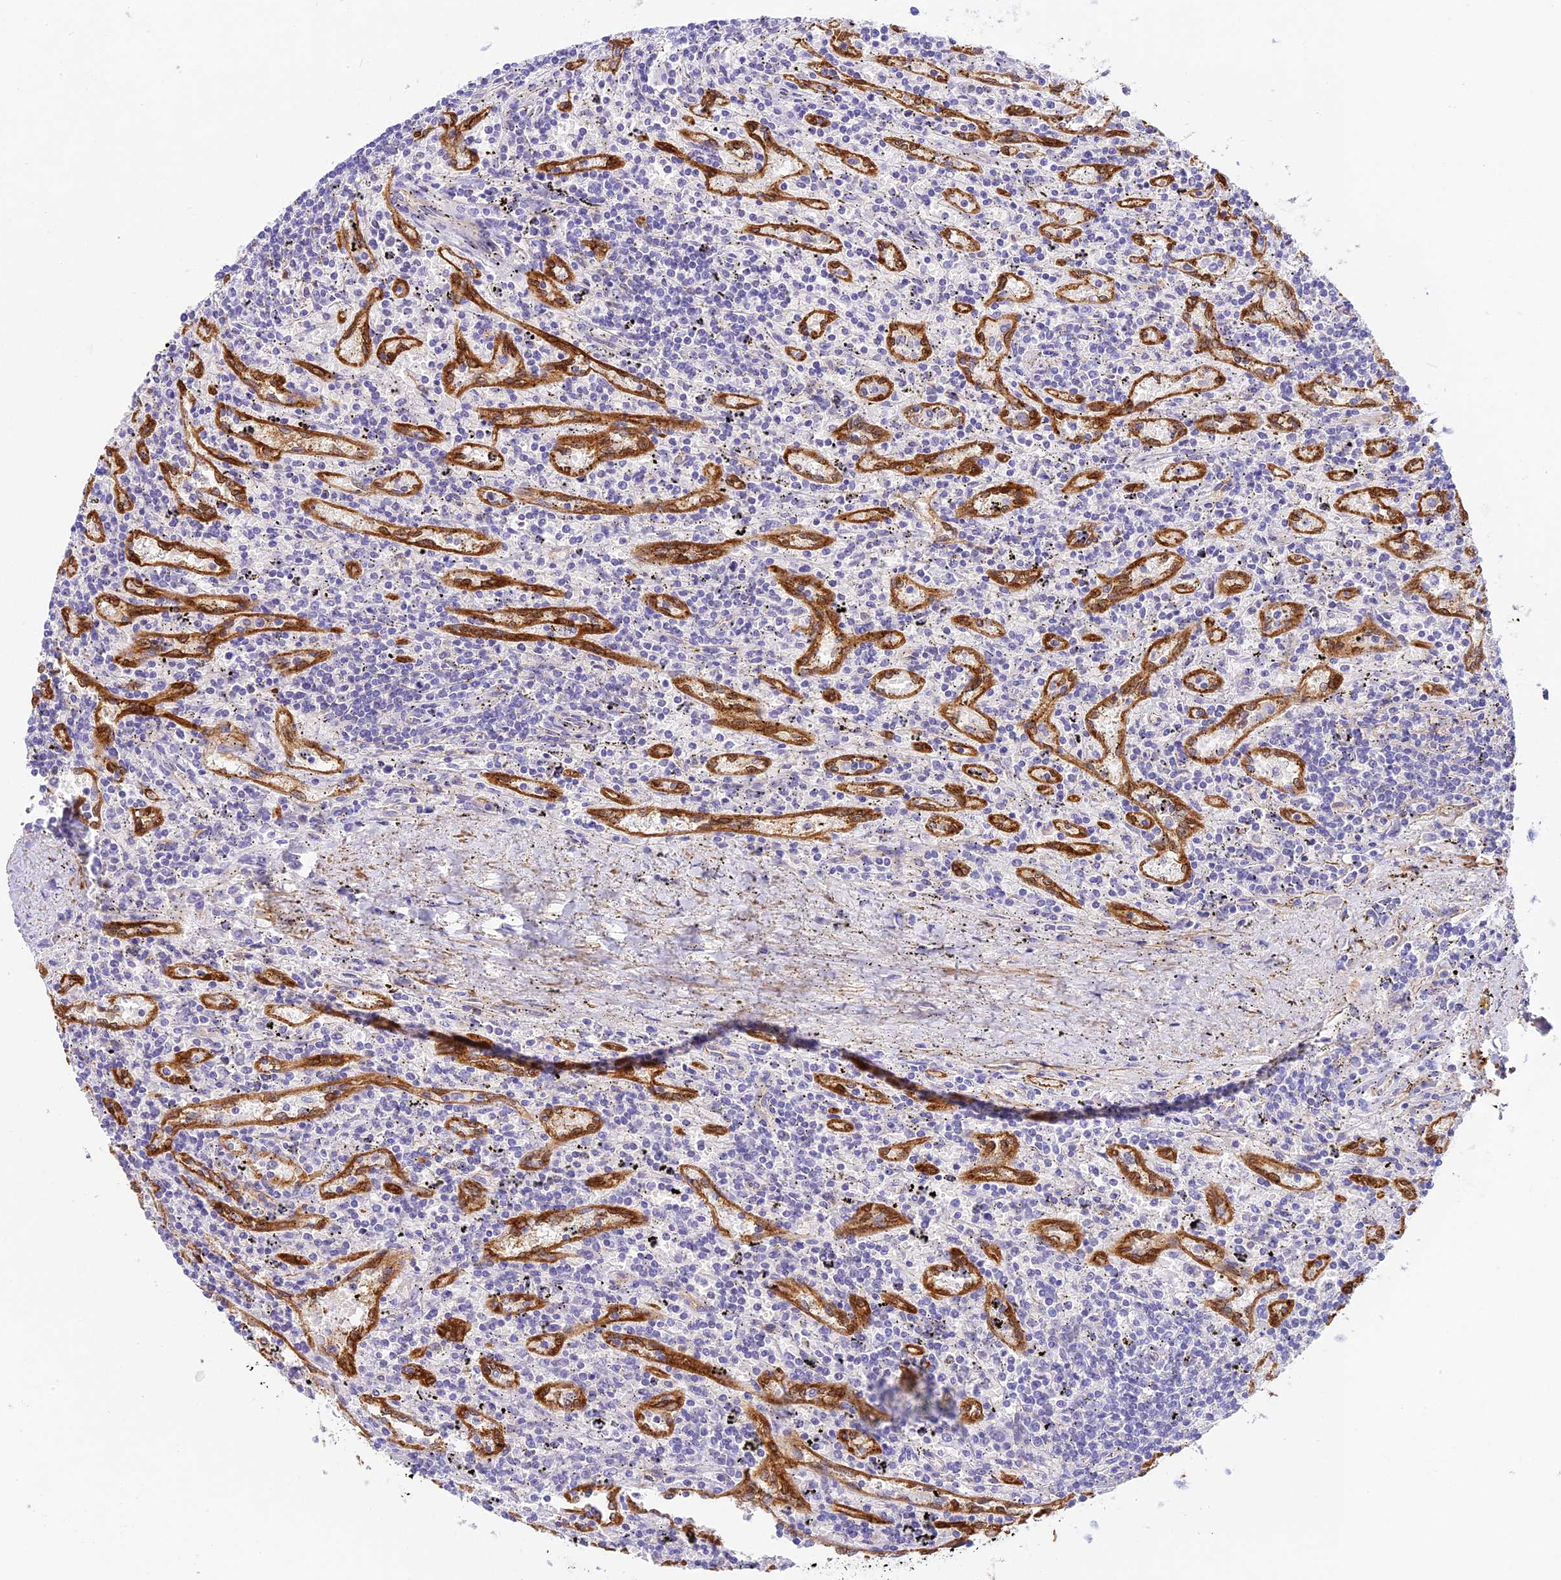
{"staining": {"intensity": "negative", "quantity": "none", "location": "none"}, "tissue": "lymphoma", "cell_type": "Tumor cells", "image_type": "cancer", "snomed": [{"axis": "morphology", "description": "Malignant lymphoma, non-Hodgkin's type, Low grade"}, {"axis": "topography", "description": "Spleen"}], "caption": "Lymphoma stained for a protein using immunohistochemistry displays no staining tumor cells.", "gene": "HOMER3", "patient": {"sex": "male", "age": 76}}